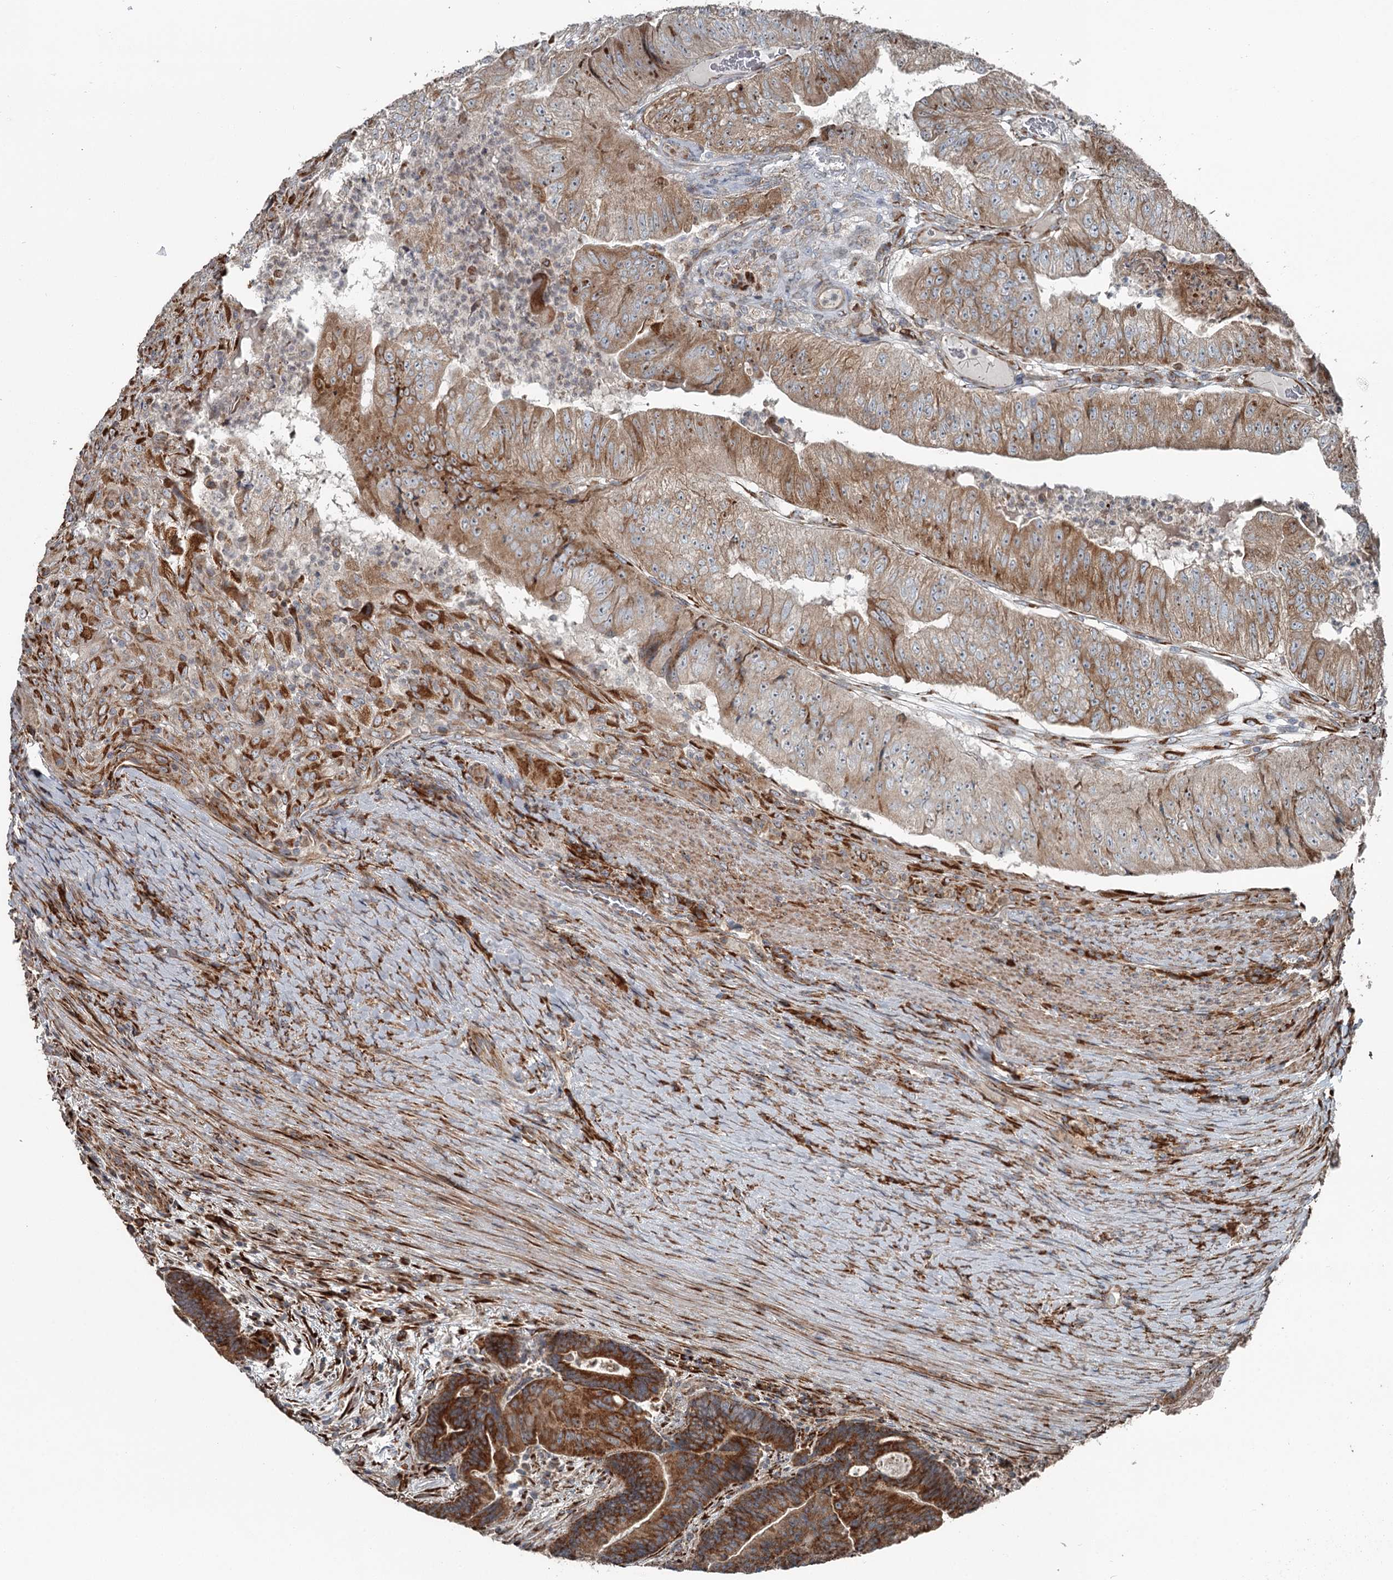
{"staining": {"intensity": "moderate", "quantity": ">75%", "location": "cytoplasmic/membranous"}, "tissue": "colorectal cancer", "cell_type": "Tumor cells", "image_type": "cancer", "snomed": [{"axis": "morphology", "description": "Adenocarcinoma, NOS"}, {"axis": "topography", "description": "Colon"}], "caption": "Tumor cells display medium levels of moderate cytoplasmic/membranous staining in about >75% of cells in human colorectal cancer (adenocarcinoma).", "gene": "RASSF8", "patient": {"sex": "female", "age": 67}}